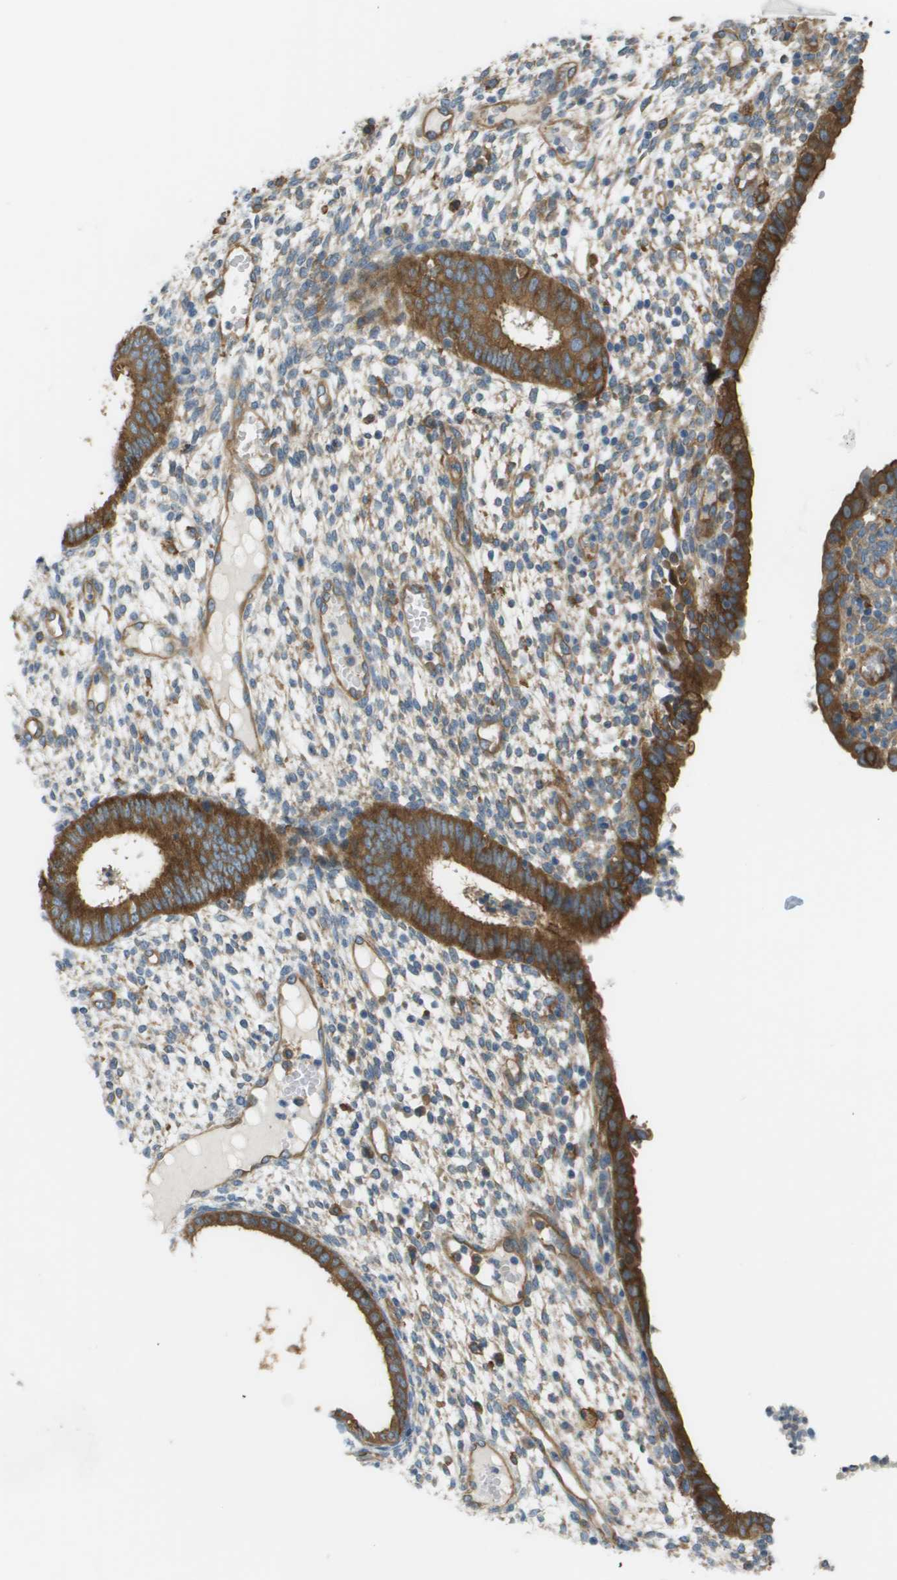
{"staining": {"intensity": "negative", "quantity": "none", "location": "none"}, "tissue": "endometrium", "cell_type": "Cells in endometrial stroma", "image_type": "normal", "snomed": [{"axis": "morphology", "description": "Normal tissue, NOS"}, {"axis": "topography", "description": "Endometrium"}], "caption": "Cells in endometrial stroma show no significant protein expression in normal endometrium. (DAB (3,3'-diaminobenzidine) immunohistochemistry (IHC) visualized using brightfield microscopy, high magnification).", "gene": "CORO1B", "patient": {"sex": "female", "age": 35}}